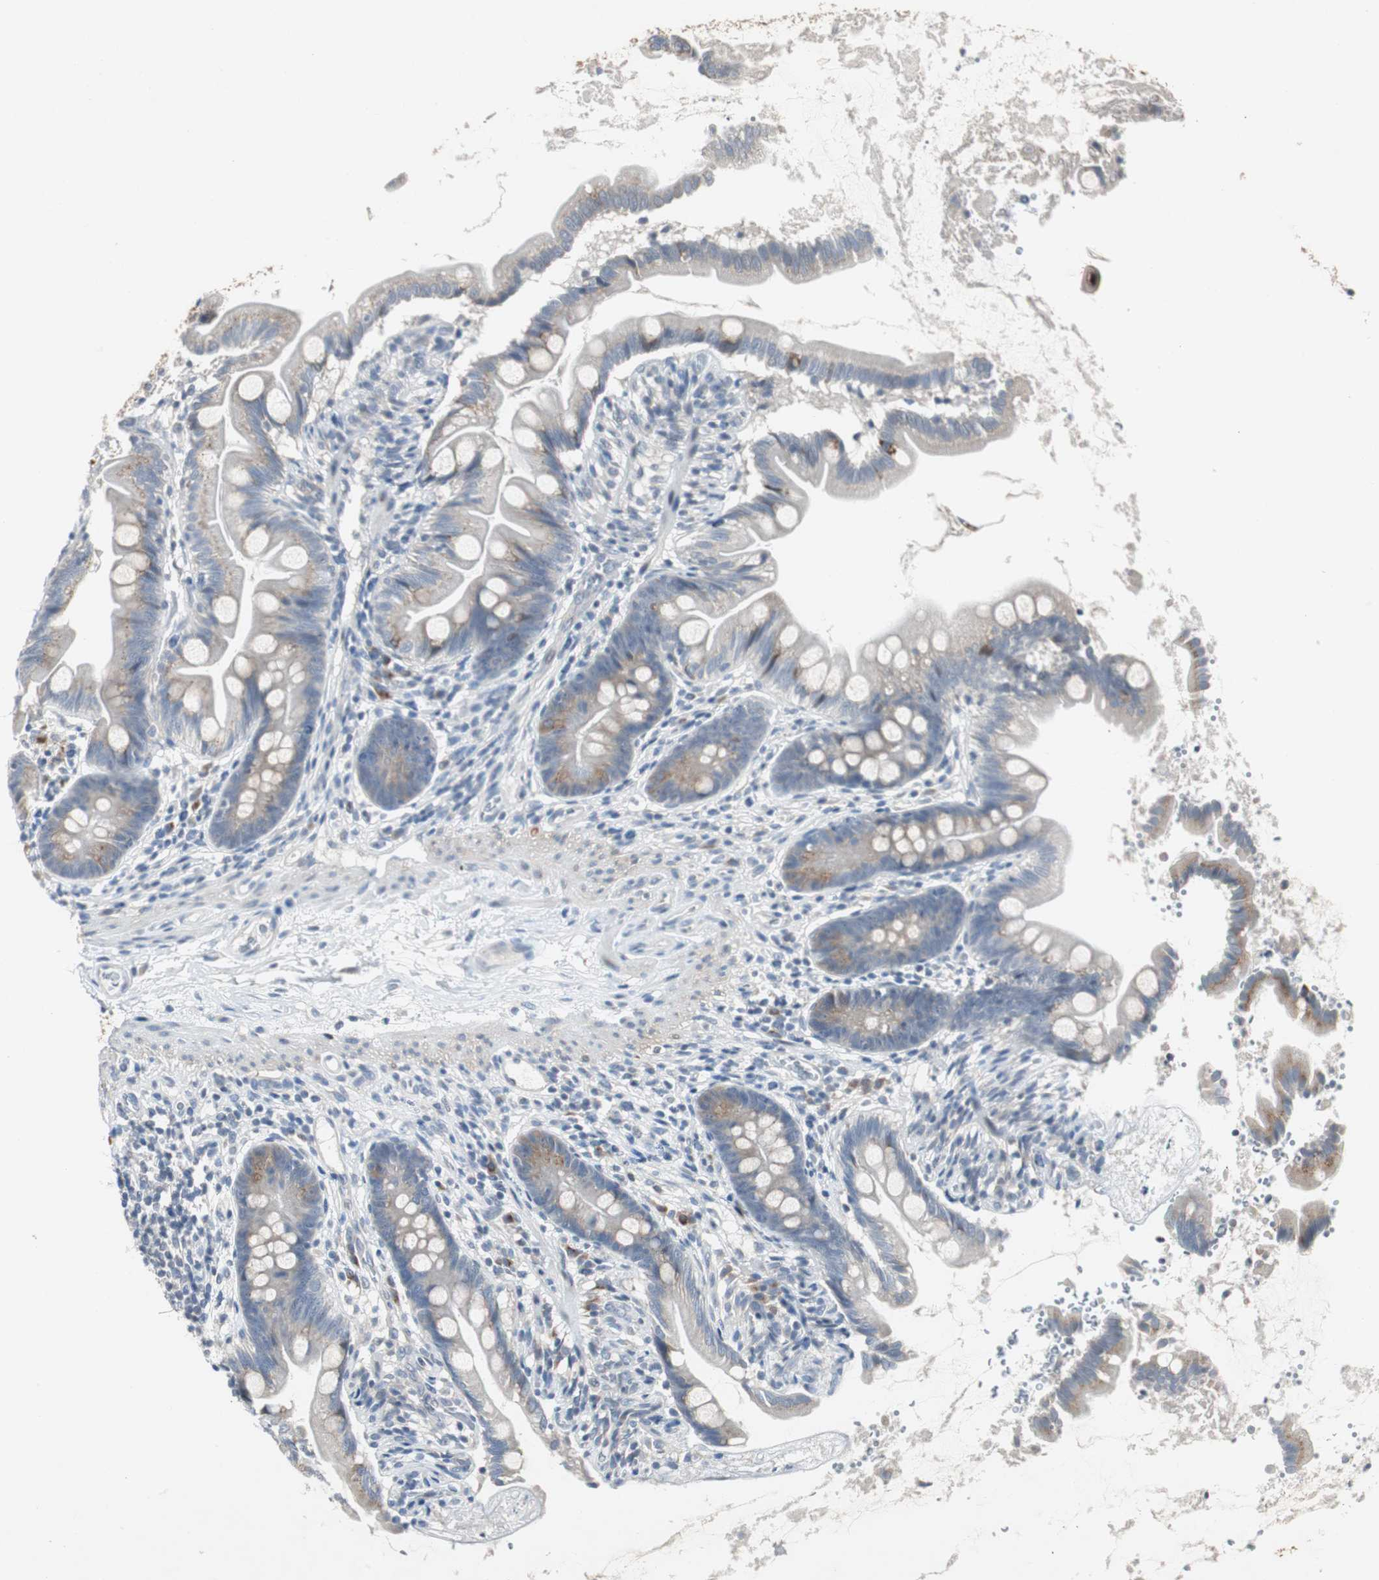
{"staining": {"intensity": "moderate", "quantity": "<25%", "location": "cytoplasmic/membranous"}, "tissue": "small intestine", "cell_type": "Glandular cells", "image_type": "normal", "snomed": [{"axis": "morphology", "description": "Normal tissue, NOS"}, {"axis": "topography", "description": "Small intestine"}], "caption": "A brown stain shows moderate cytoplasmic/membranous expression of a protein in glandular cells of normal small intestine.", "gene": "SOX30", "patient": {"sex": "female", "age": 56}}